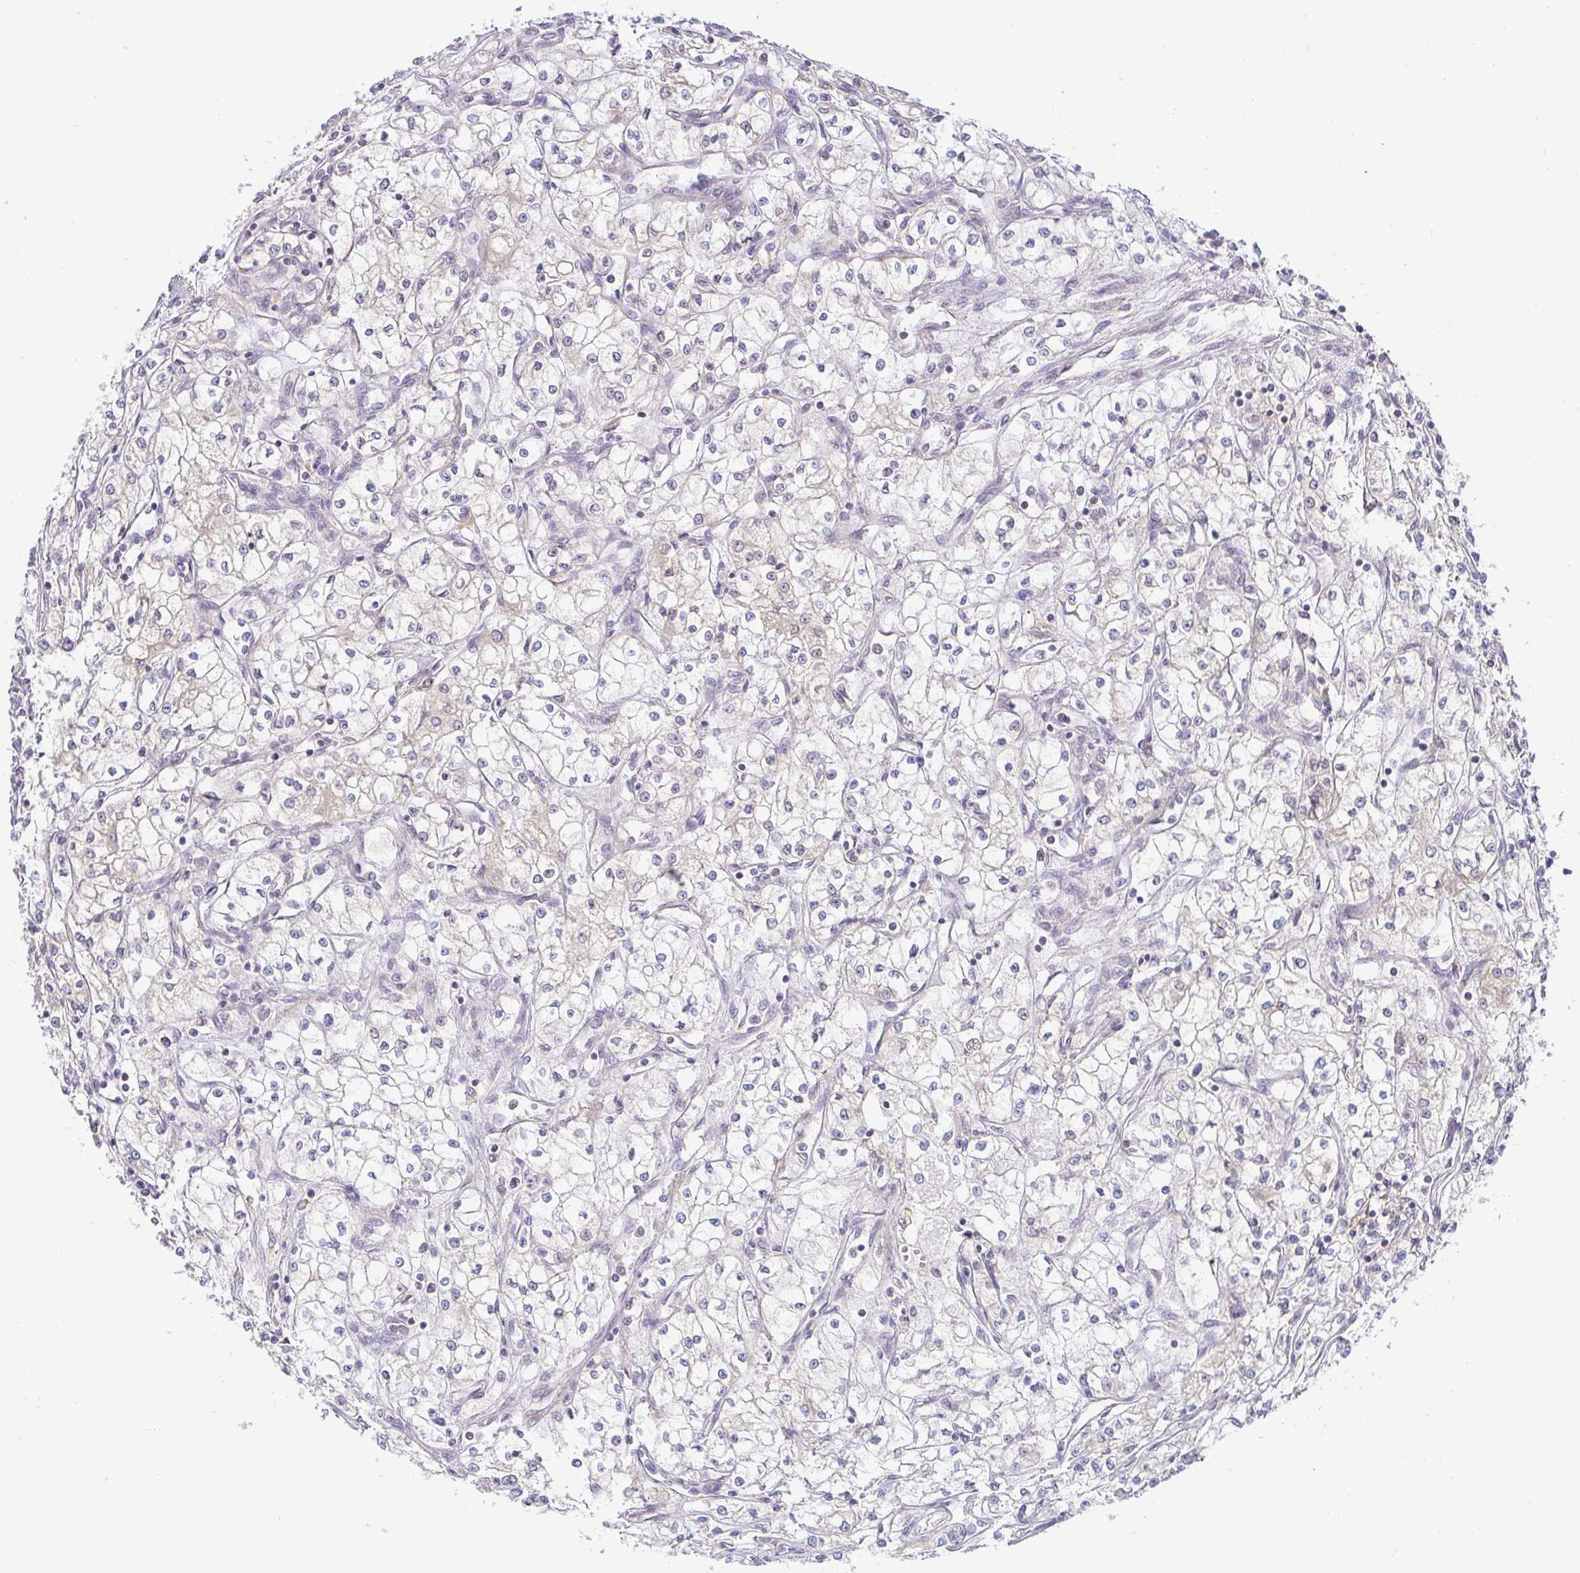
{"staining": {"intensity": "negative", "quantity": "none", "location": "none"}, "tissue": "renal cancer", "cell_type": "Tumor cells", "image_type": "cancer", "snomed": [{"axis": "morphology", "description": "Adenocarcinoma, NOS"}, {"axis": "topography", "description": "Kidney"}], "caption": "There is no significant positivity in tumor cells of renal adenocarcinoma. (Brightfield microscopy of DAB (3,3'-diaminobenzidine) IHC at high magnification).", "gene": "DERL2", "patient": {"sex": "male", "age": 59}}